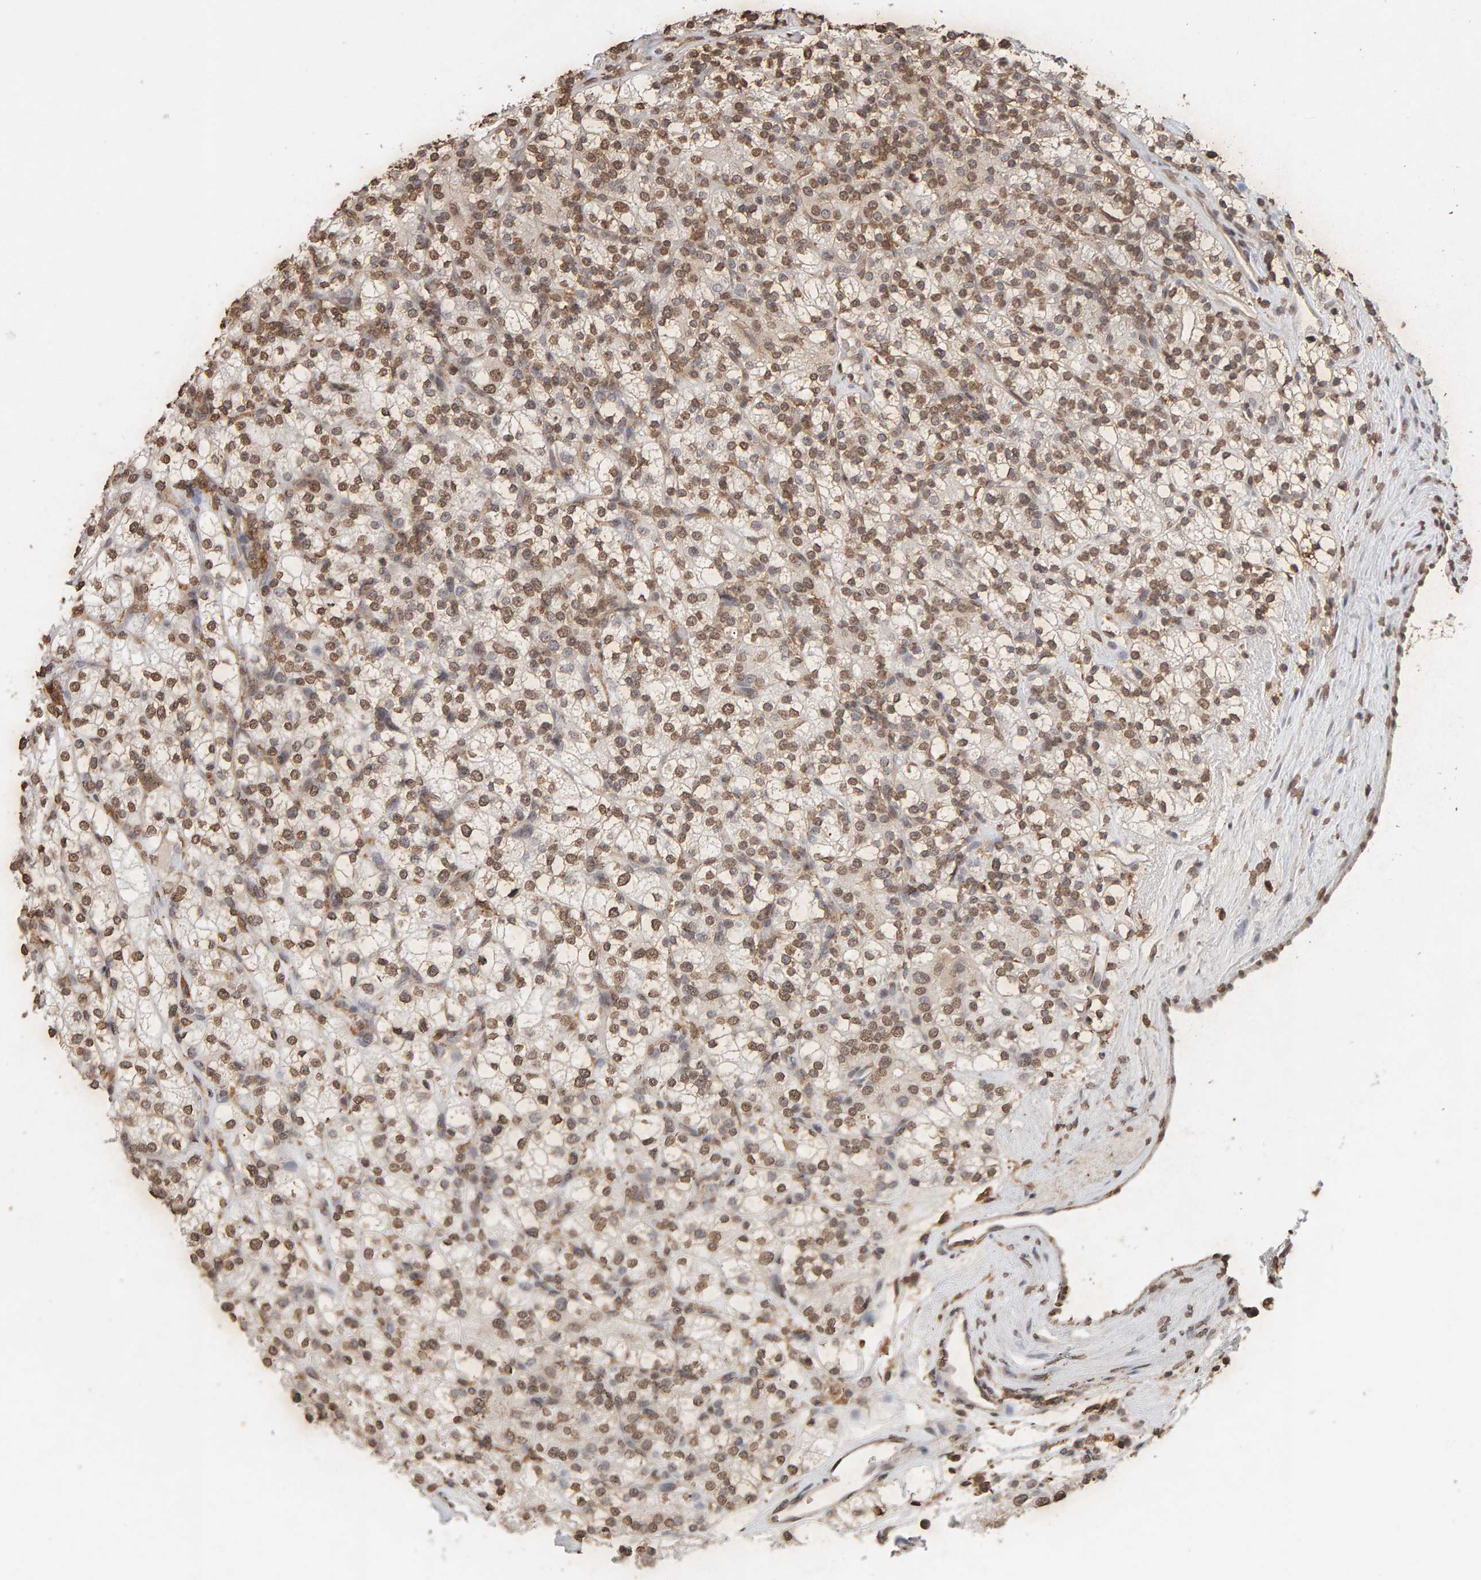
{"staining": {"intensity": "moderate", "quantity": ">75%", "location": "nuclear"}, "tissue": "renal cancer", "cell_type": "Tumor cells", "image_type": "cancer", "snomed": [{"axis": "morphology", "description": "Adenocarcinoma, NOS"}, {"axis": "topography", "description": "Kidney"}], "caption": "Immunohistochemistry (DAB (3,3'-diaminobenzidine)) staining of human renal cancer displays moderate nuclear protein positivity in approximately >75% of tumor cells.", "gene": "DNAJB5", "patient": {"sex": "male", "age": 77}}